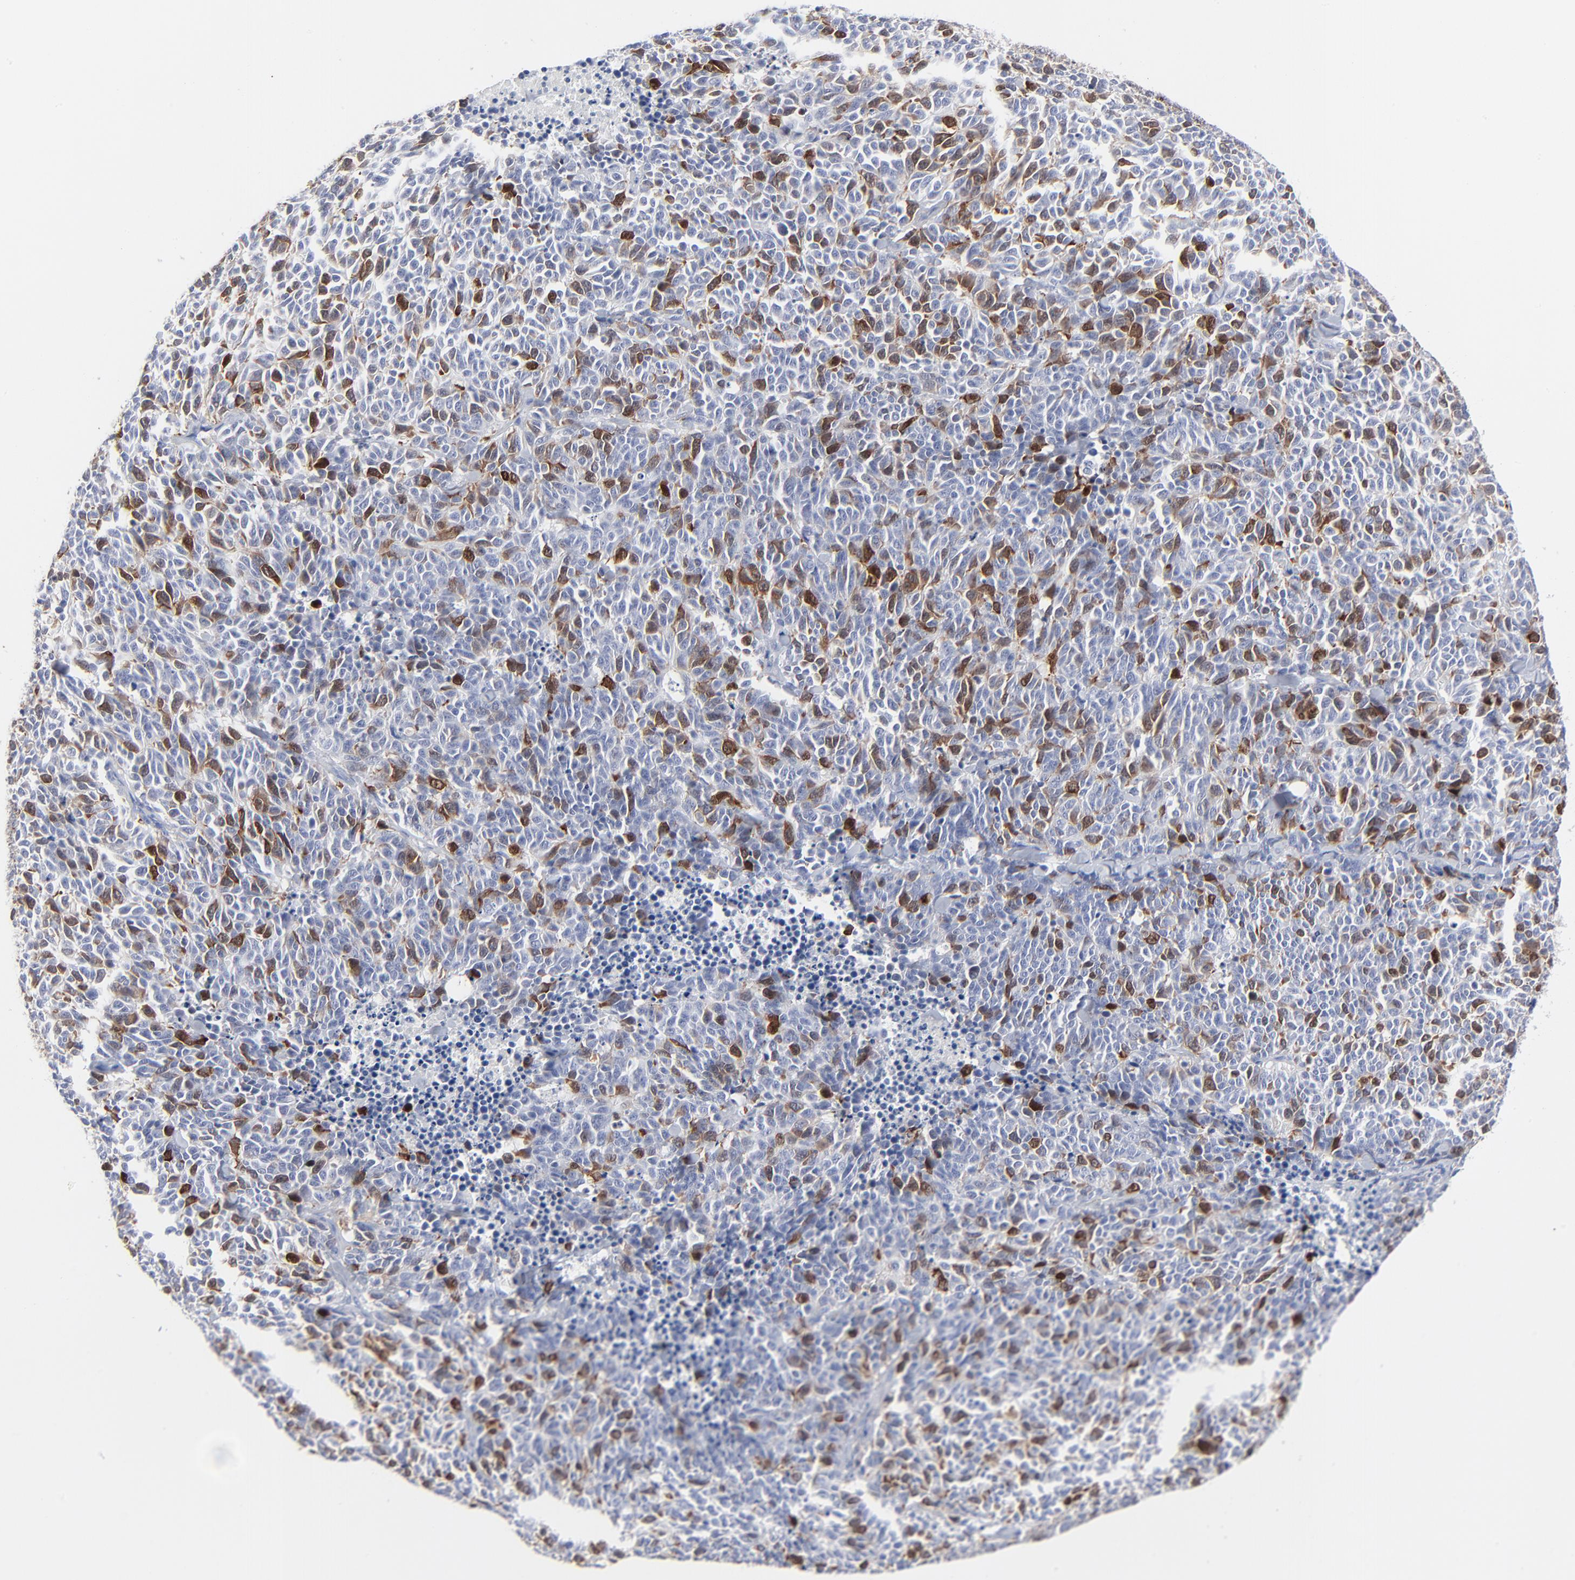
{"staining": {"intensity": "moderate", "quantity": "<25%", "location": "cytoplasmic/membranous,nuclear"}, "tissue": "lung cancer", "cell_type": "Tumor cells", "image_type": "cancer", "snomed": [{"axis": "morphology", "description": "Neoplasm, malignant, NOS"}, {"axis": "topography", "description": "Lung"}], "caption": "The image reveals a brown stain indicating the presence of a protein in the cytoplasmic/membranous and nuclear of tumor cells in malignant neoplasm (lung).", "gene": "CDK1", "patient": {"sex": "female", "age": 58}}